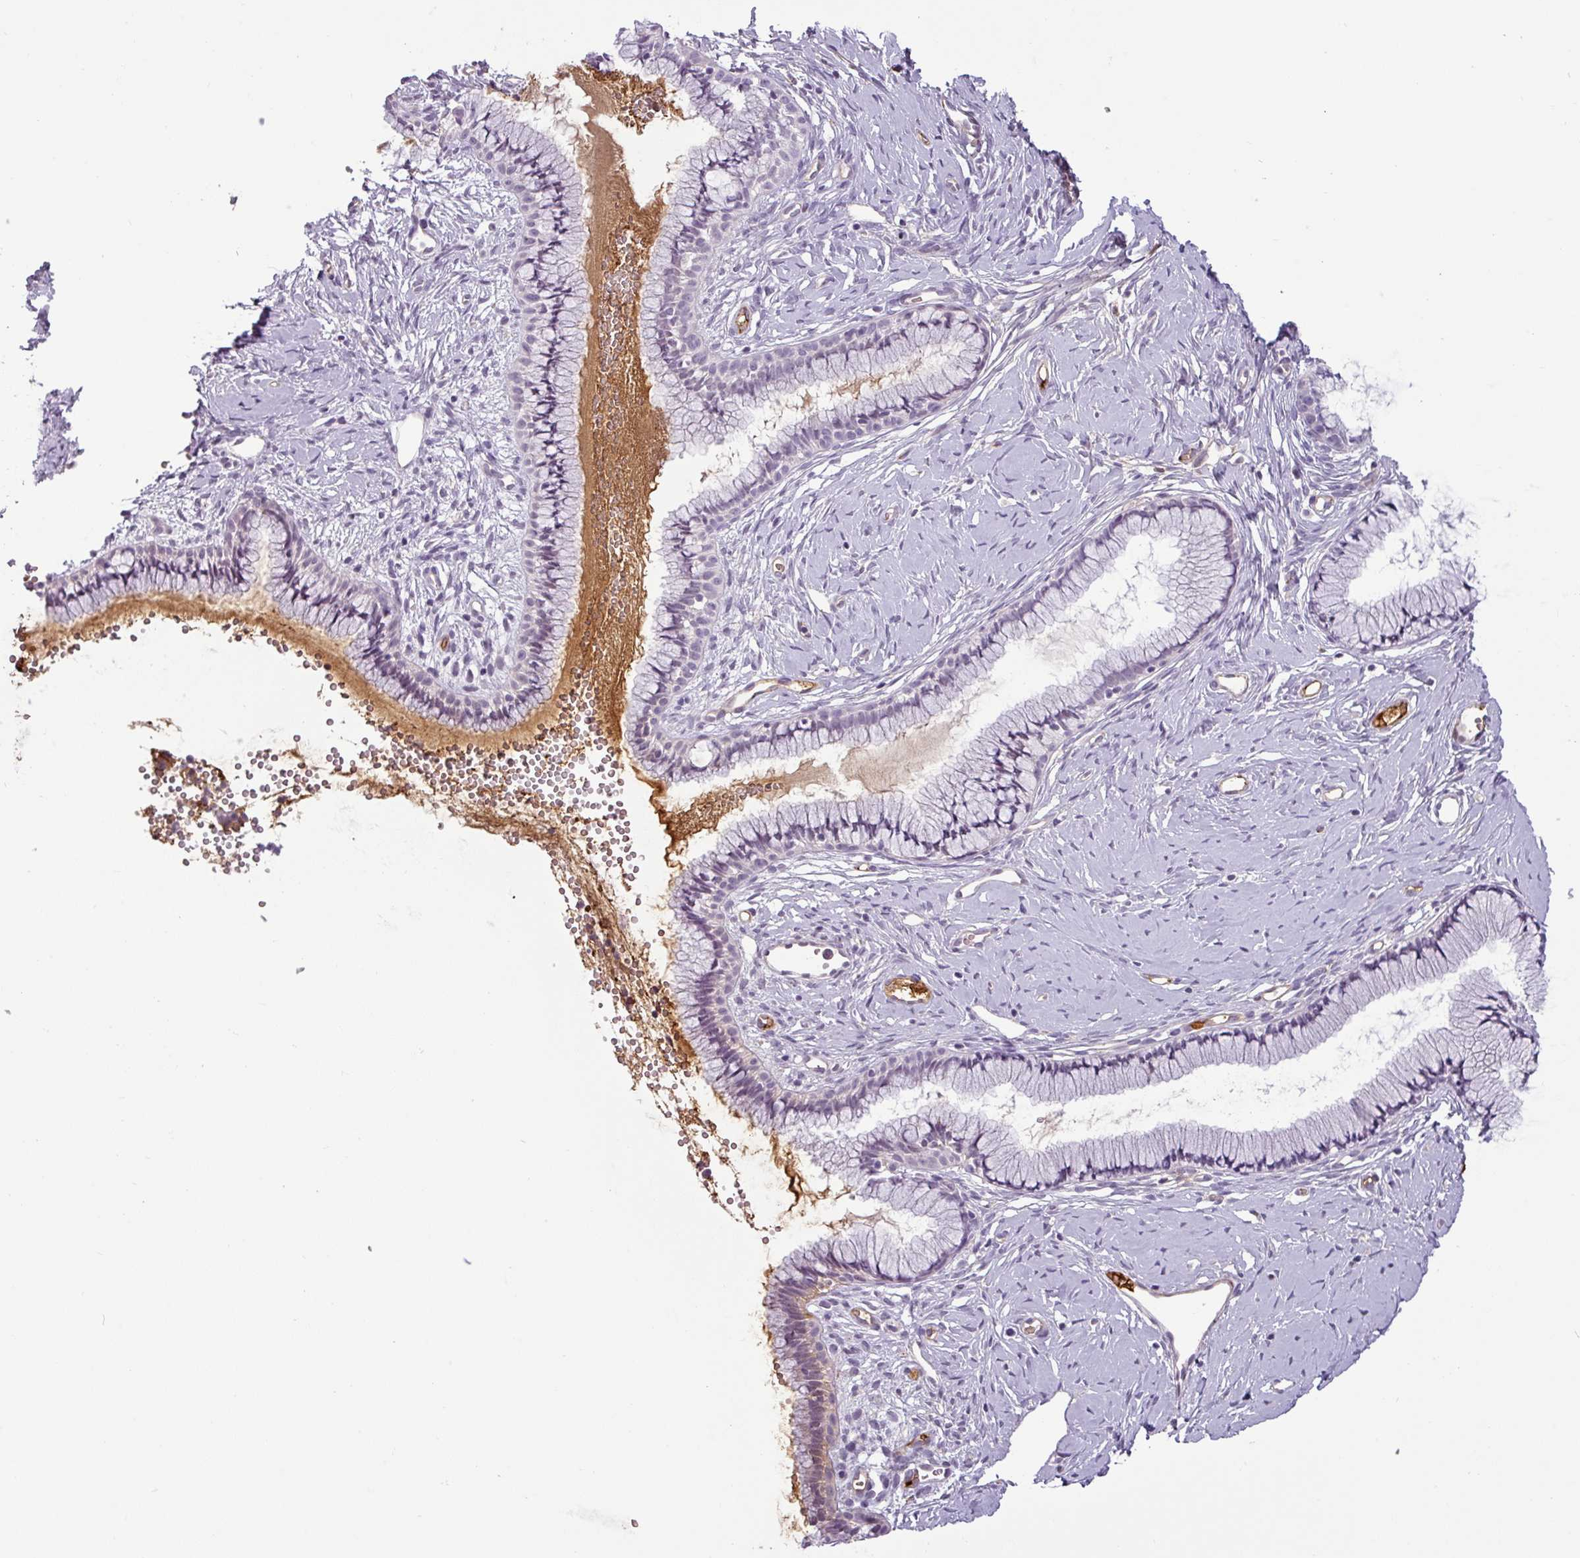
{"staining": {"intensity": "negative", "quantity": "none", "location": "none"}, "tissue": "cervix", "cell_type": "Glandular cells", "image_type": "normal", "snomed": [{"axis": "morphology", "description": "Normal tissue, NOS"}, {"axis": "topography", "description": "Cervix"}], "caption": "Glandular cells show no significant protein expression in benign cervix. The staining was performed using DAB to visualize the protein expression in brown, while the nuclei were stained in blue with hematoxylin (Magnification: 20x).", "gene": "APOC1", "patient": {"sex": "female", "age": 40}}